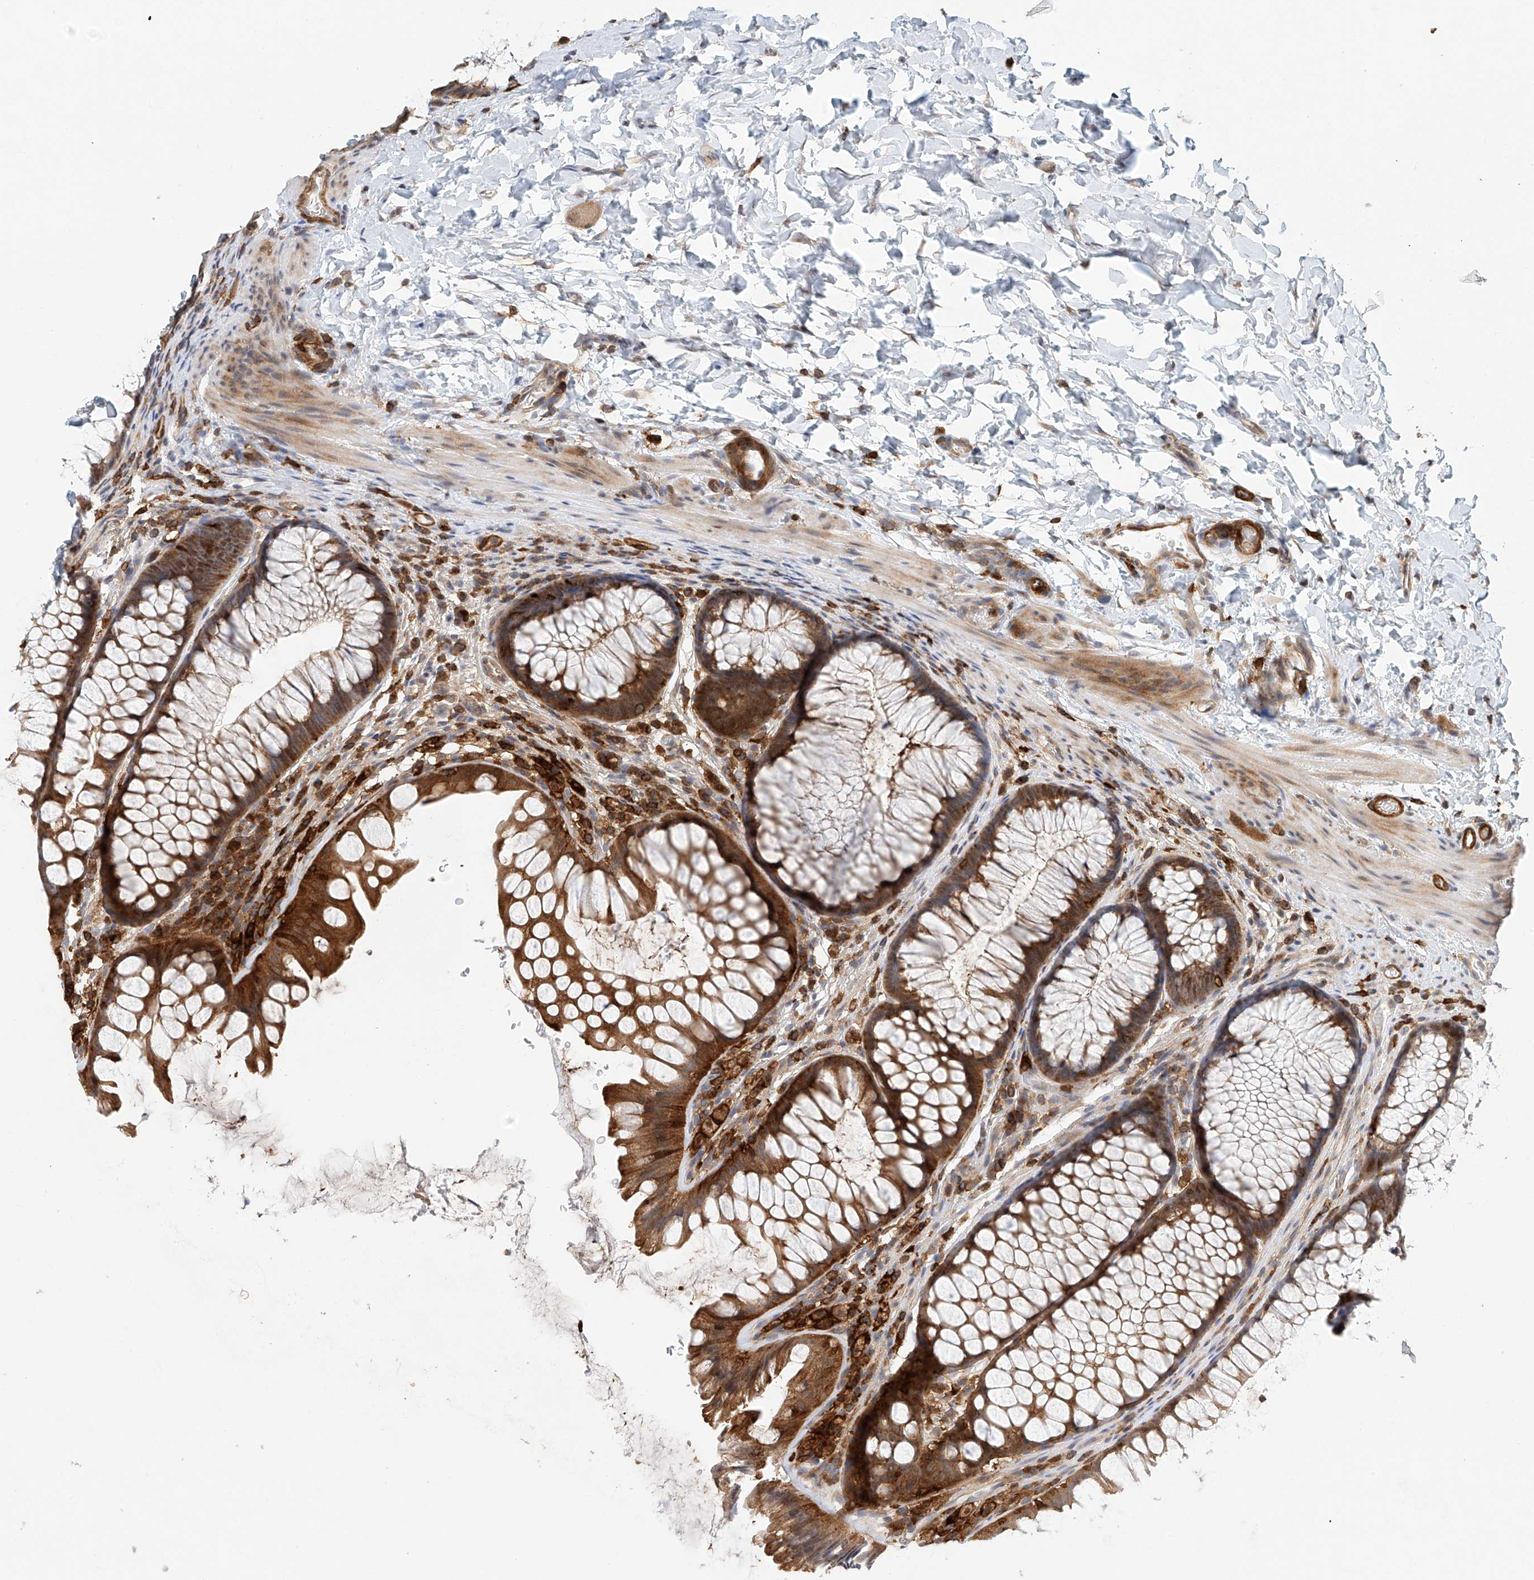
{"staining": {"intensity": "weak", "quantity": ">75%", "location": "cytoplasmic/membranous"}, "tissue": "colon", "cell_type": "Endothelial cells", "image_type": "normal", "snomed": [{"axis": "morphology", "description": "Normal tissue, NOS"}, {"axis": "topography", "description": "Colon"}], "caption": "High-power microscopy captured an IHC histopathology image of unremarkable colon, revealing weak cytoplasmic/membranous staining in about >75% of endothelial cells.", "gene": "MICAL1", "patient": {"sex": "female", "age": 62}}